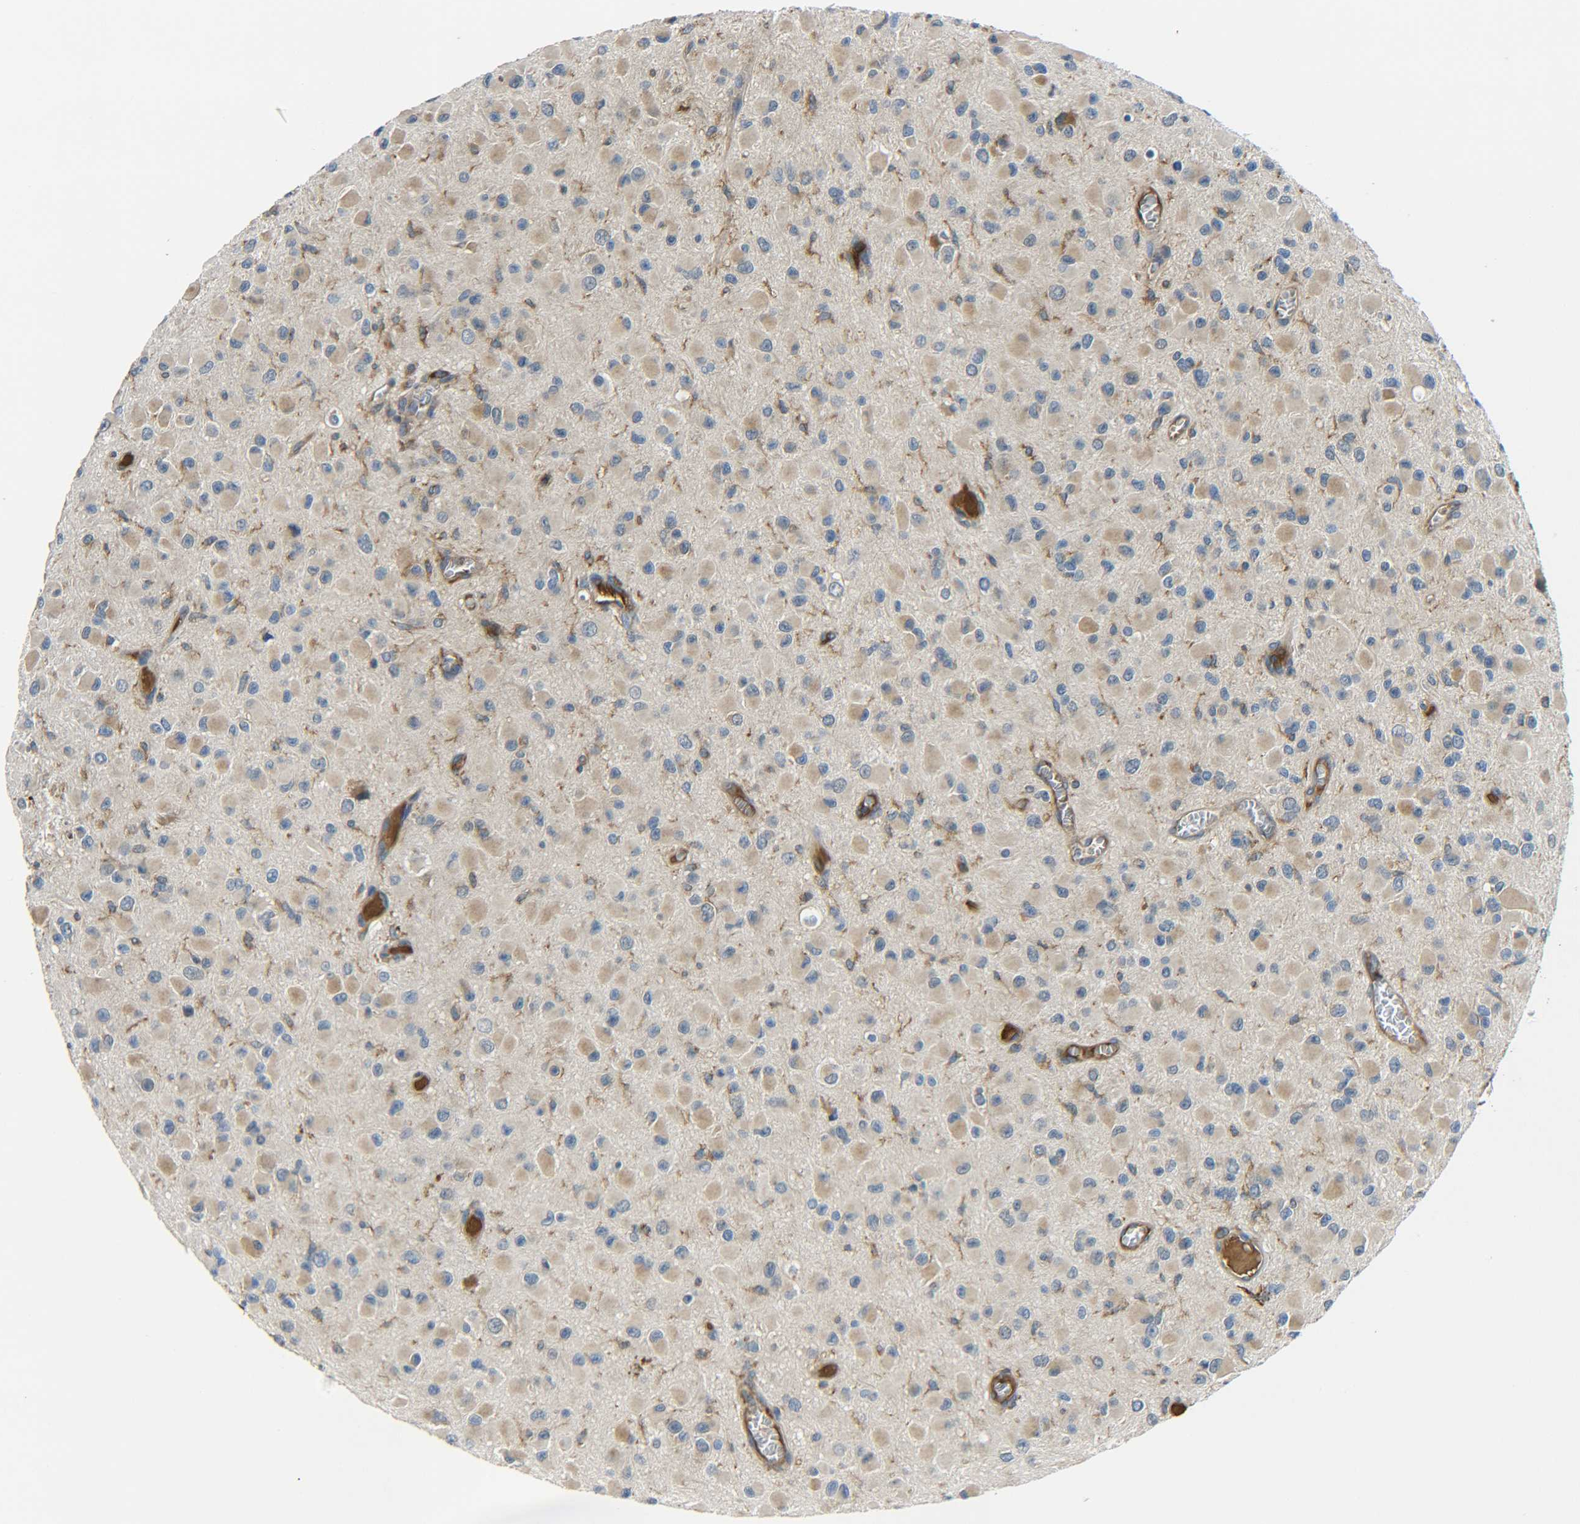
{"staining": {"intensity": "weak", "quantity": ">75%", "location": "cytoplasmic/membranous"}, "tissue": "glioma", "cell_type": "Tumor cells", "image_type": "cancer", "snomed": [{"axis": "morphology", "description": "Glioma, malignant, Low grade"}, {"axis": "topography", "description": "Brain"}], "caption": "Protein expression analysis of glioma displays weak cytoplasmic/membranous expression in approximately >75% of tumor cells.", "gene": "RAB1B", "patient": {"sex": "male", "age": 42}}